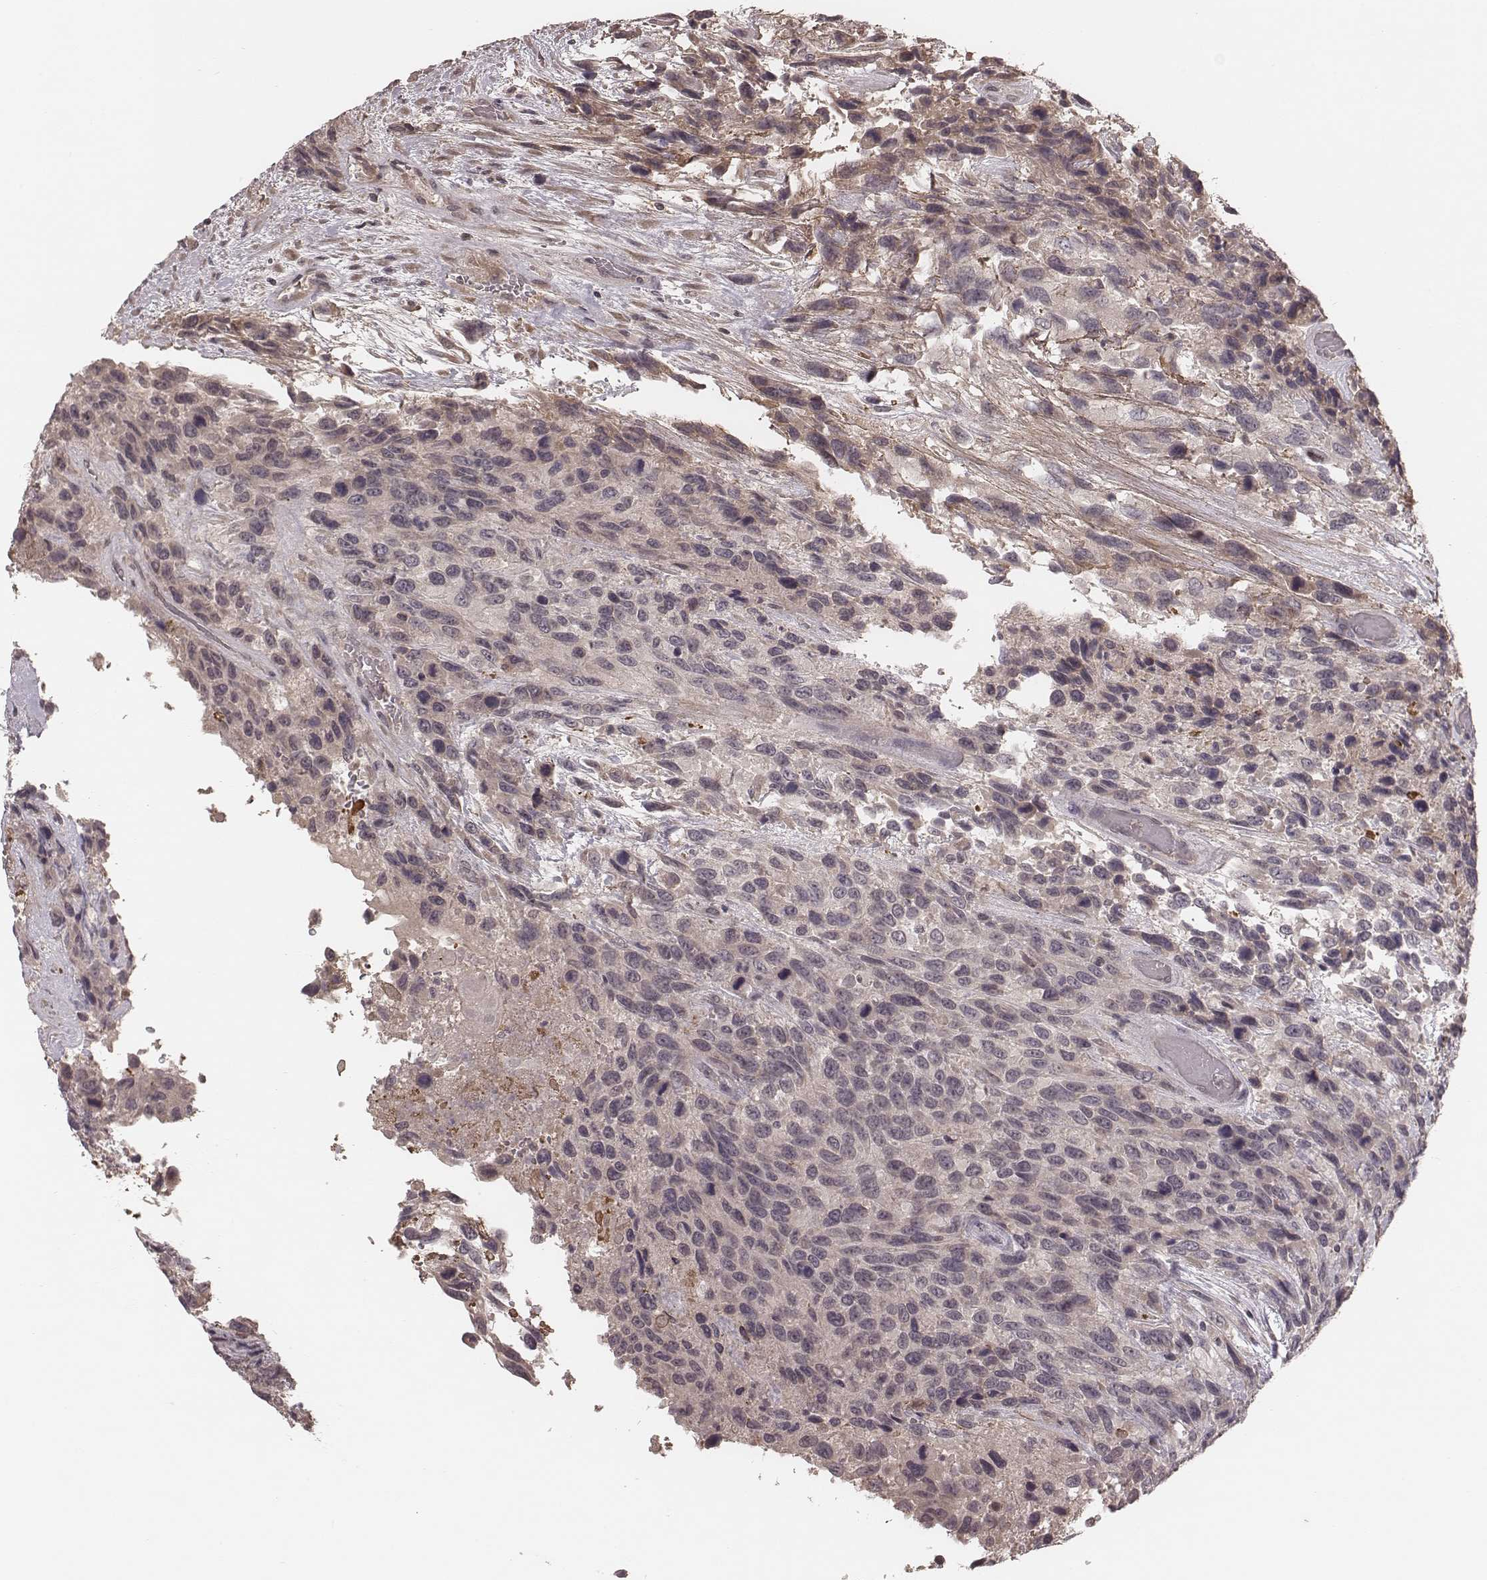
{"staining": {"intensity": "weak", "quantity": "<25%", "location": "cytoplasmic/membranous"}, "tissue": "urothelial cancer", "cell_type": "Tumor cells", "image_type": "cancer", "snomed": [{"axis": "morphology", "description": "Urothelial carcinoma, High grade"}, {"axis": "topography", "description": "Urinary bladder"}], "caption": "Immunohistochemistry (IHC) micrograph of neoplastic tissue: human urothelial cancer stained with DAB (3,3'-diaminobenzidine) displays no significant protein staining in tumor cells.", "gene": "IL5", "patient": {"sex": "female", "age": 70}}